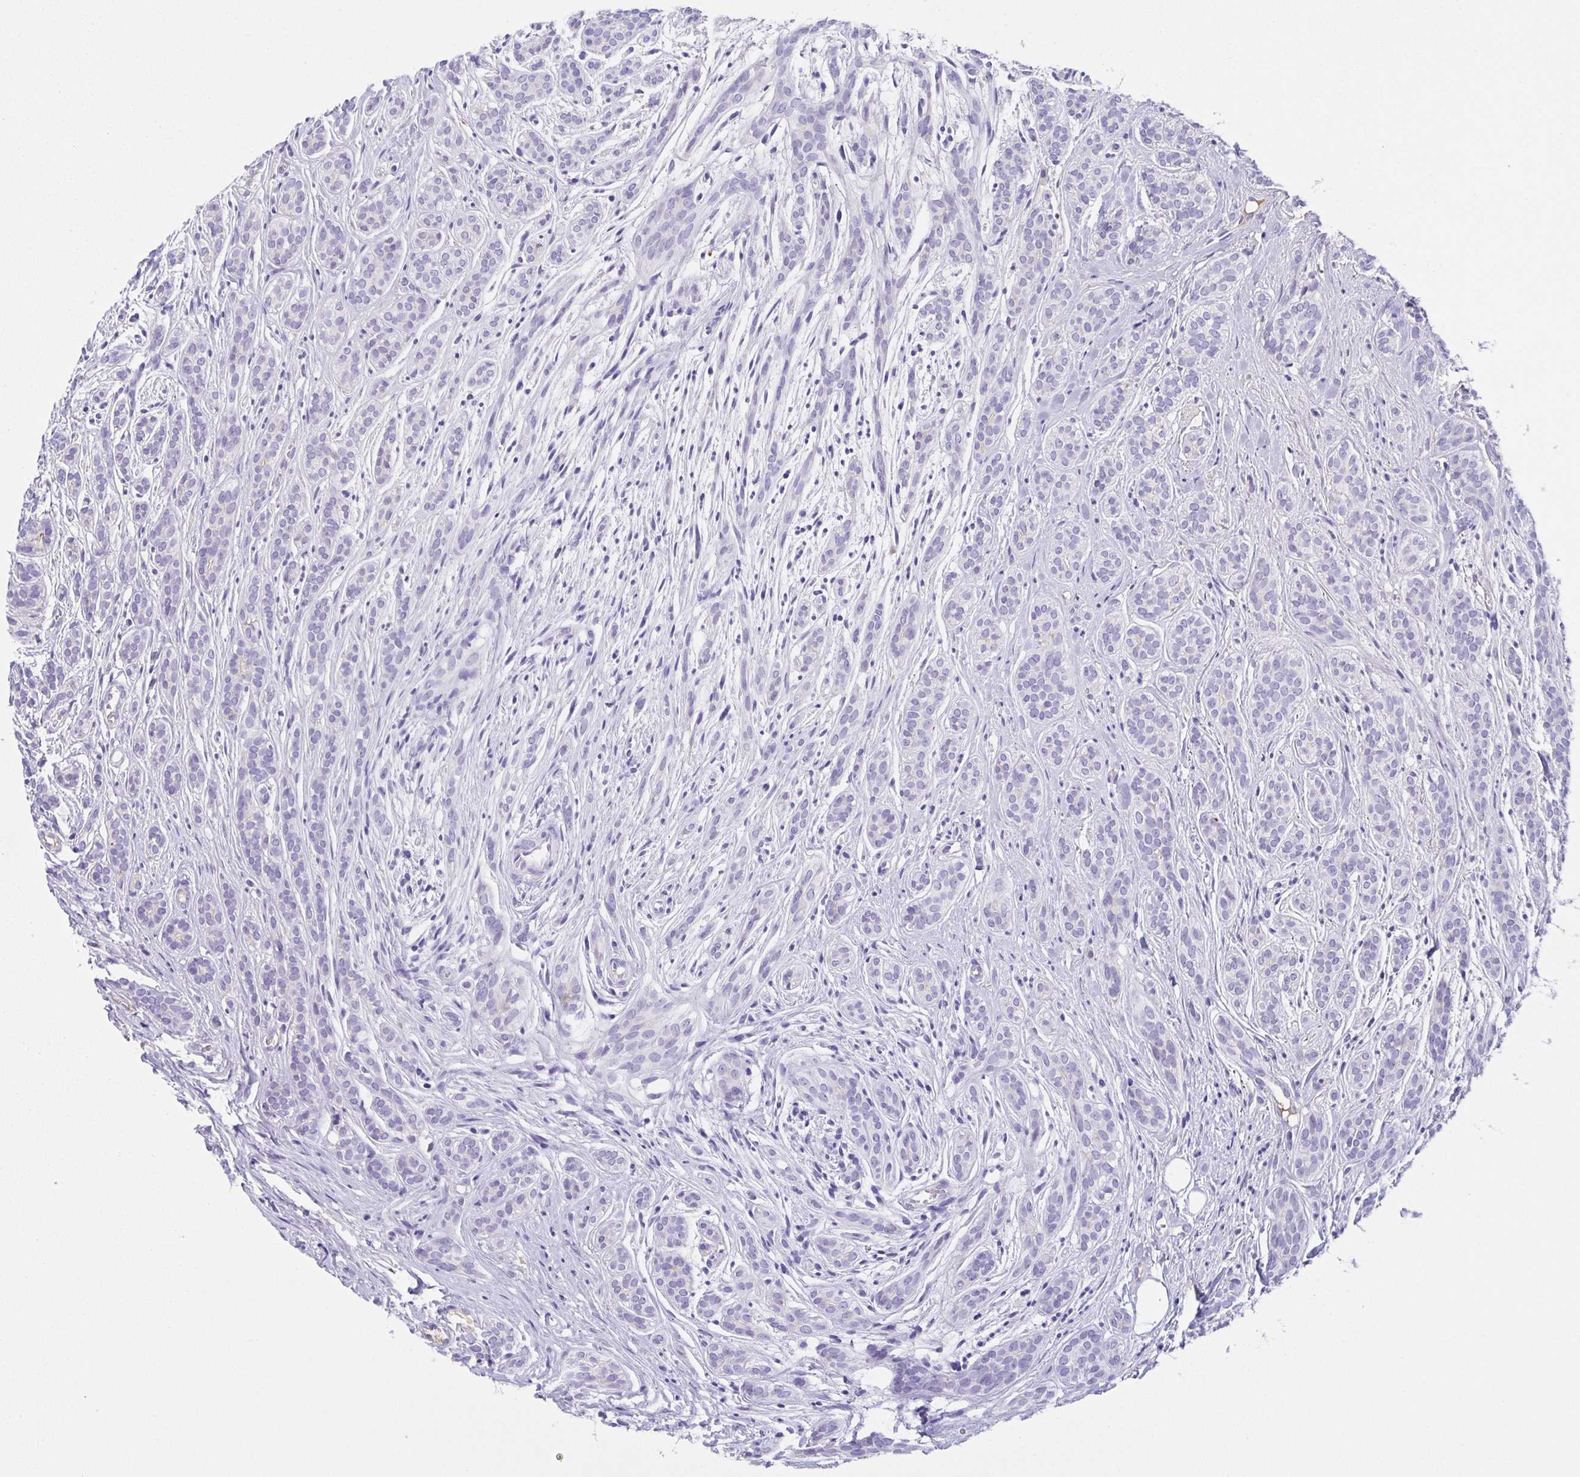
{"staining": {"intensity": "negative", "quantity": "none", "location": "none"}, "tissue": "head and neck cancer", "cell_type": "Tumor cells", "image_type": "cancer", "snomed": [{"axis": "morphology", "description": "Adenocarcinoma, NOS"}, {"axis": "topography", "description": "Head-Neck"}], "caption": "This is an immunohistochemistry (IHC) histopathology image of head and neck adenocarcinoma. There is no positivity in tumor cells.", "gene": "LDLRAD1", "patient": {"sex": "female", "age": 57}}